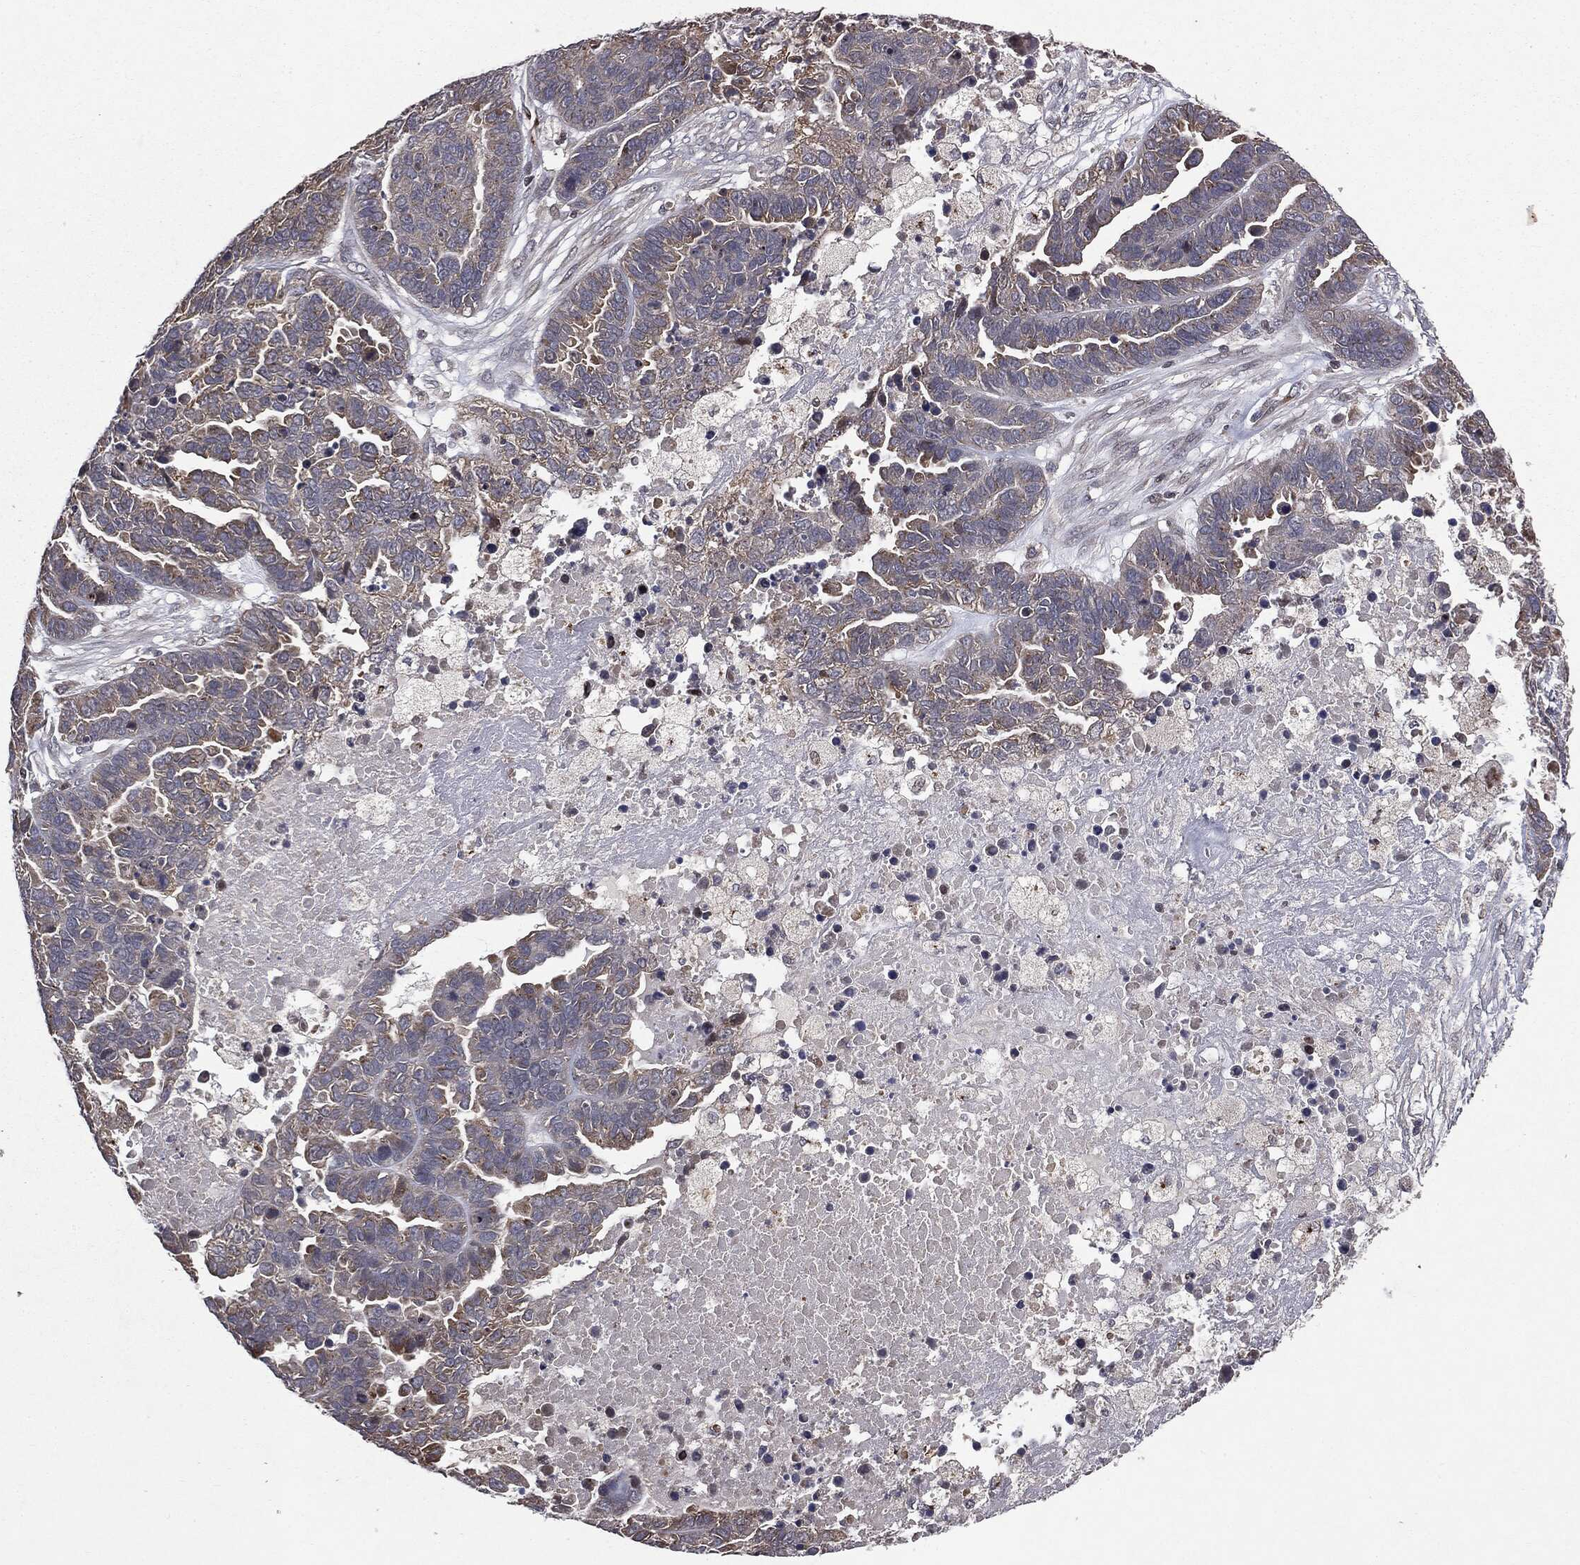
{"staining": {"intensity": "weak", "quantity": "<25%", "location": "cytoplasmic/membranous"}, "tissue": "ovarian cancer", "cell_type": "Tumor cells", "image_type": "cancer", "snomed": [{"axis": "morphology", "description": "Cystadenocarcinoma, serous, NOS"}, {"axis": "topography", "description": "Ovary"}], "caption": "This is an IHC micrograph of human serous cystadenocarcinoma (ovarian). There is no staining in tumor cells.", "gene": "PLPPR2", "patient": {"sex": "female", "age": 87}}